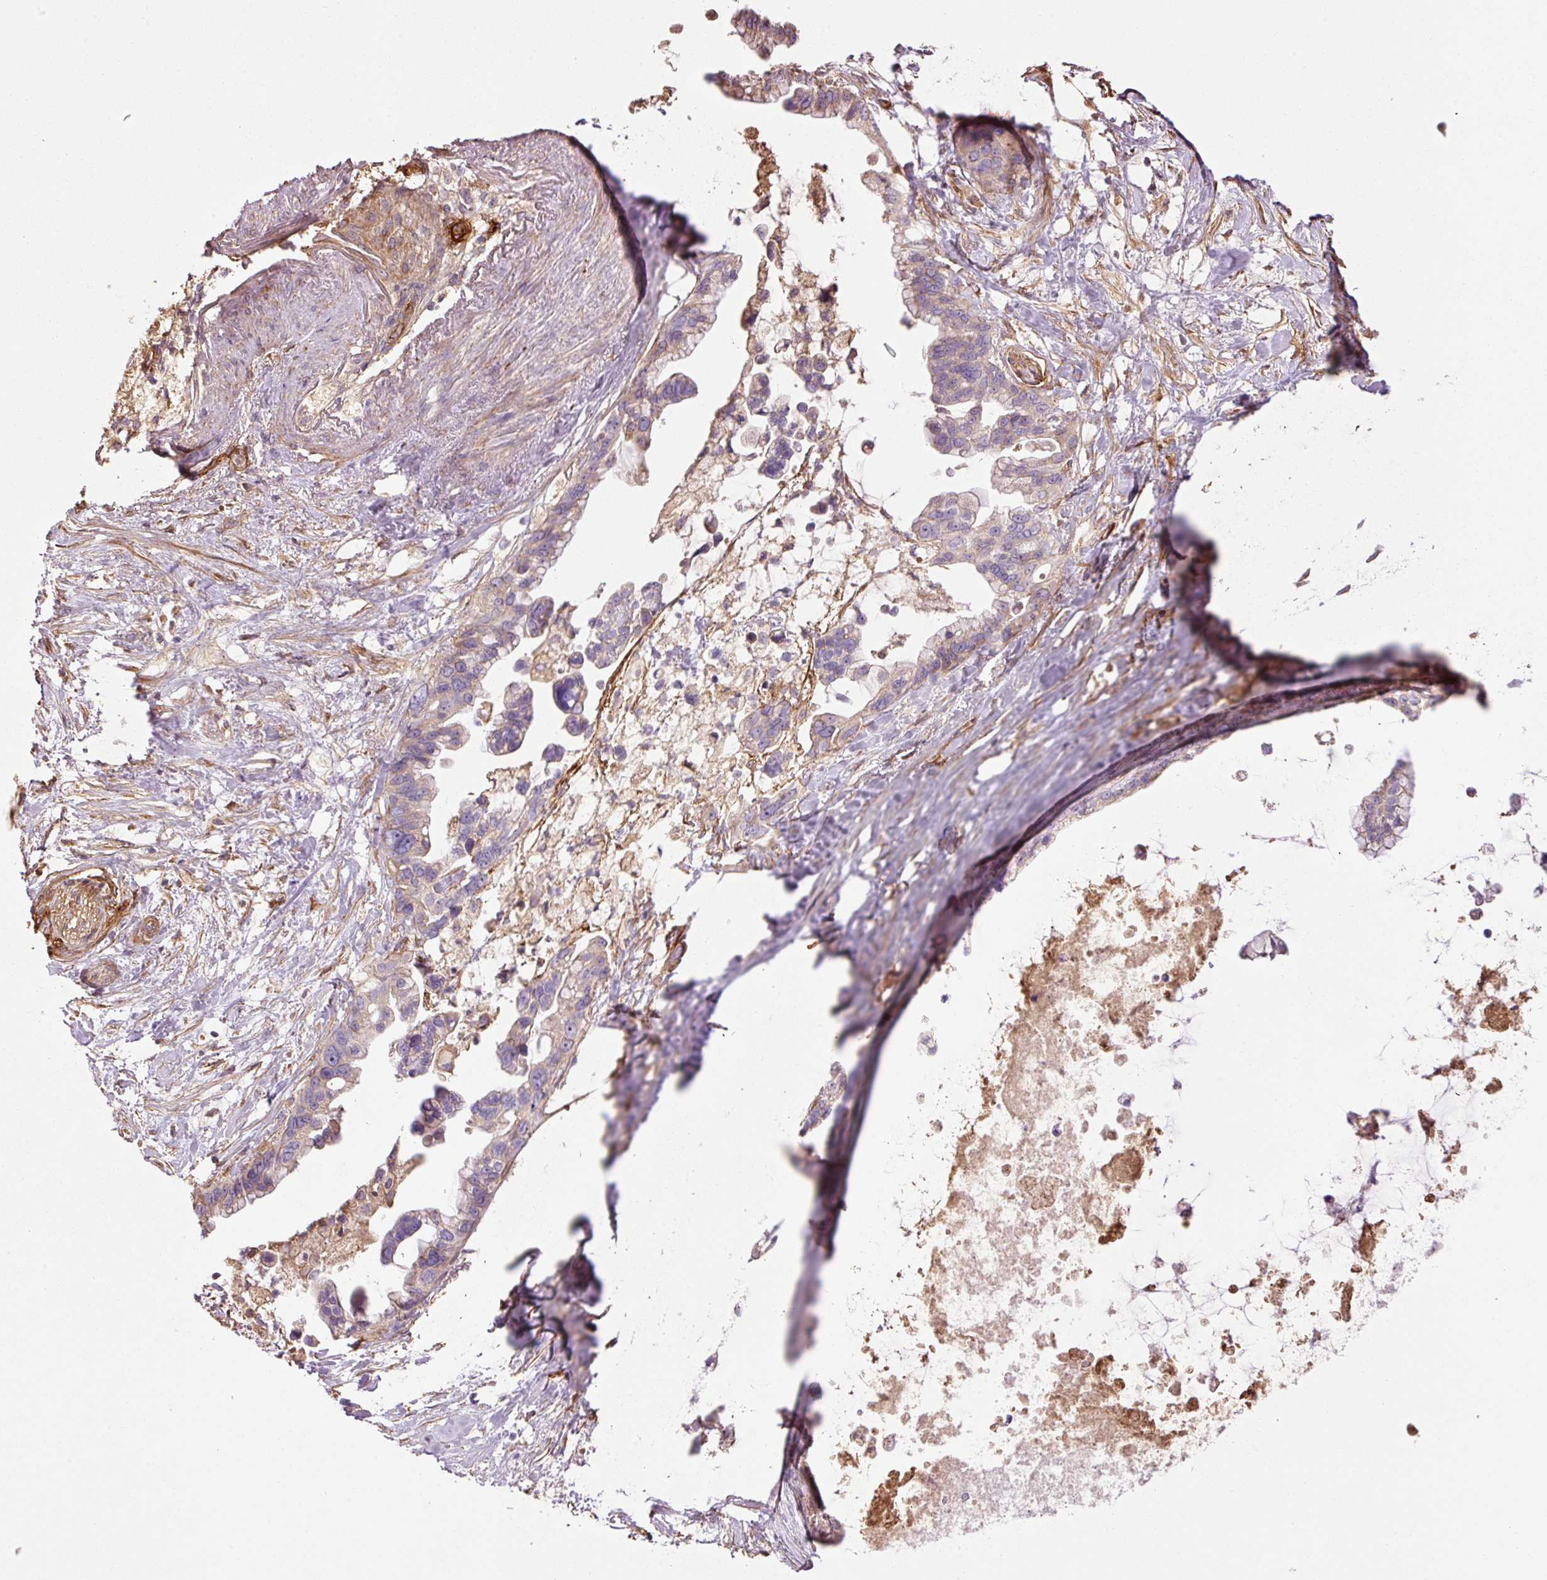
{"staining": {"intensity": "weak", "quantity": "<25%", "location": "cytoplasmic/membranous"}, "tissue": "pancreatic cancer", "cell_type": "Tumor cells", "image_type": "cancer", "snomed": [{"axis": "morphology", "description": "Adenocarcinoma, NOS"}, {"axis": "topography", "description": "Pancreas"}], "caption": "Immunohistochemistry photomicrograph of human pancreatic cancer (adenocarcinoma) stained for a protein (brown), which displays no staining in tumor cells.", "gene": "NID2", "patient": {"sex": "female", "age": 83}}